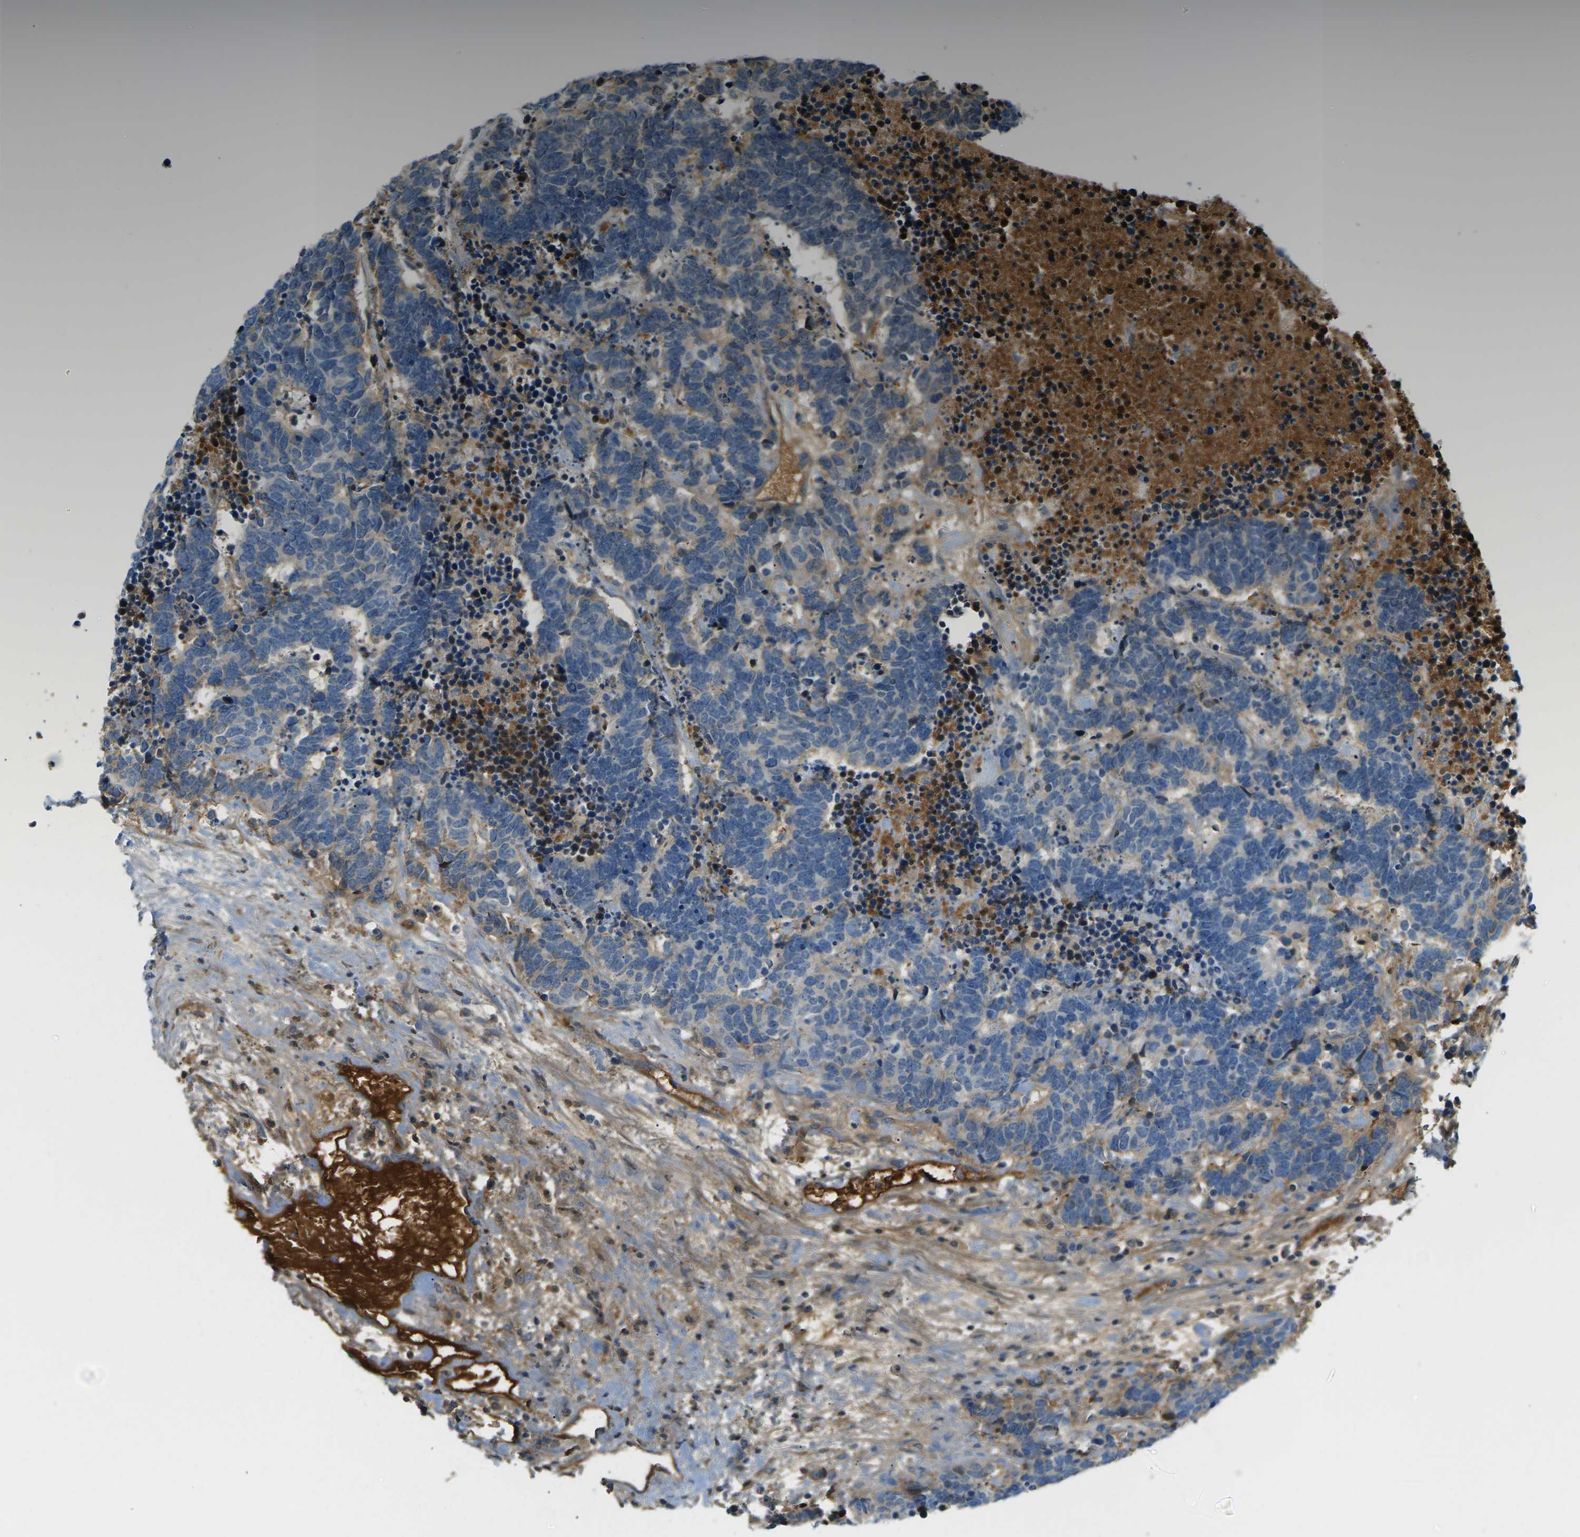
{"staining": {"intensity": "moderate", "quantity": "<25%", "location": "cytoplasmic/membranous"}, "tissue": "carcinoid", "cell_type": "Tumor cells", "image_type": "cancer", "snomed": [{"axis": "morphology", "description": "Carcinoma, NOS"}, {"axis": "morphology", "description": "Carcinoid, malignant, NOS"}, {"axis": "topography", "description": "Urinary bladder"}], "caption": "An image of carcinoid (malignant) stained for a protein displays moderate cytoplasmic/membranous brown staining in tumor cells. The protein is stained brown, and the nuclei are stained in blue (DAB IHC with brightfield microscopy, high magnification).", "gene": "CFI", "patient": {"sex": "male", "age": 57}}